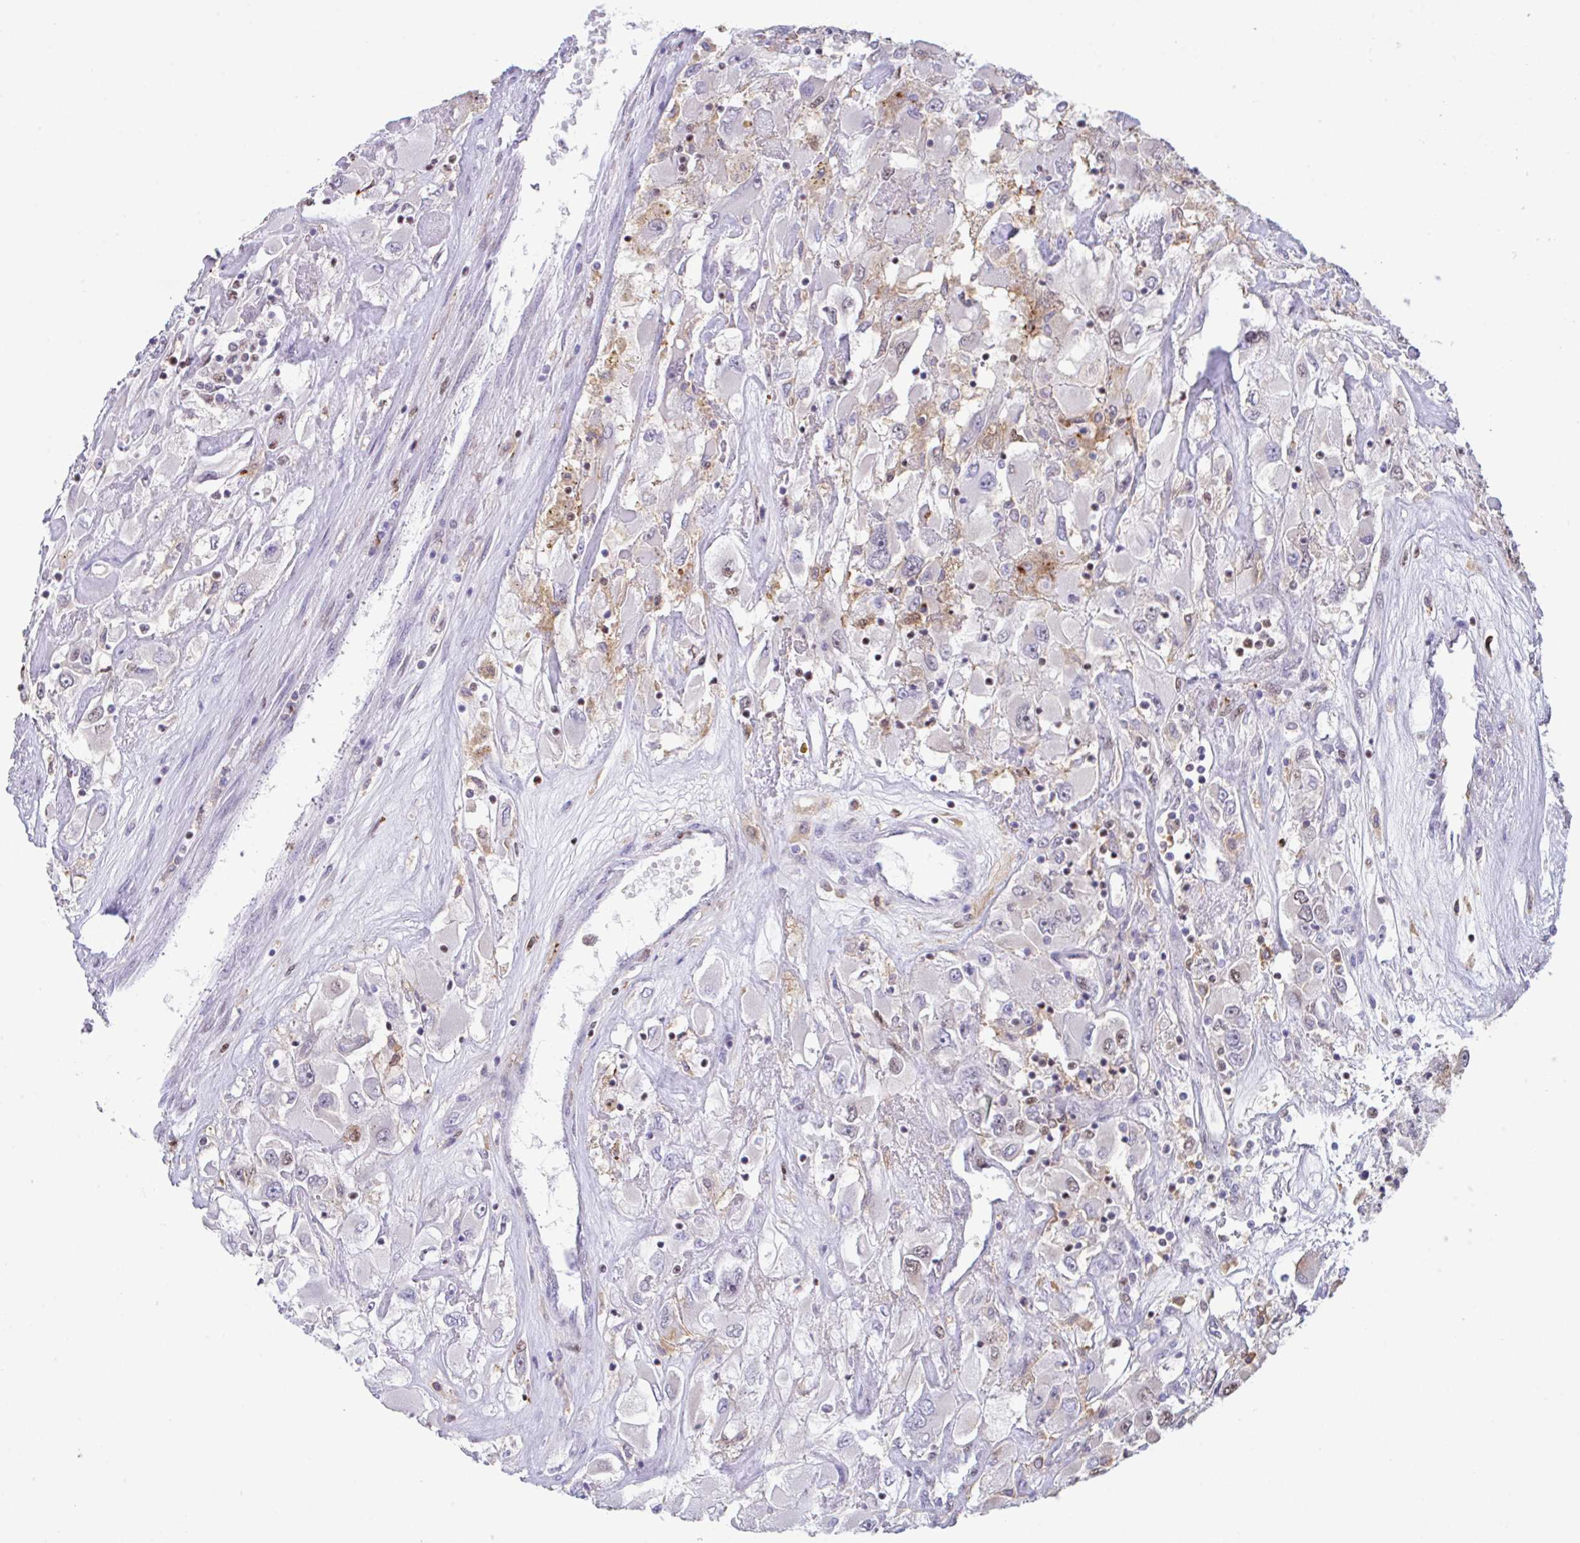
{"staining": {"intensity": "negative", "quantity": "none", "location": "none"}, "tissue": "renal cancer", "cell_type": "Tumor cells", "image_type": "cancer", "snomed": [{"axis": "morphology", "description": "Adenocarcinoma, NOS"}, {"axis": "topography", "description": "Kidney"}], "caption": "High power microscopy image of an immunohistochemistry (IHC) histopathology image of renal cancer, revealing no significant positivity in tumor cells.", "gene": "OR6K3", "patient": {"sex": "female", "age": 52}}